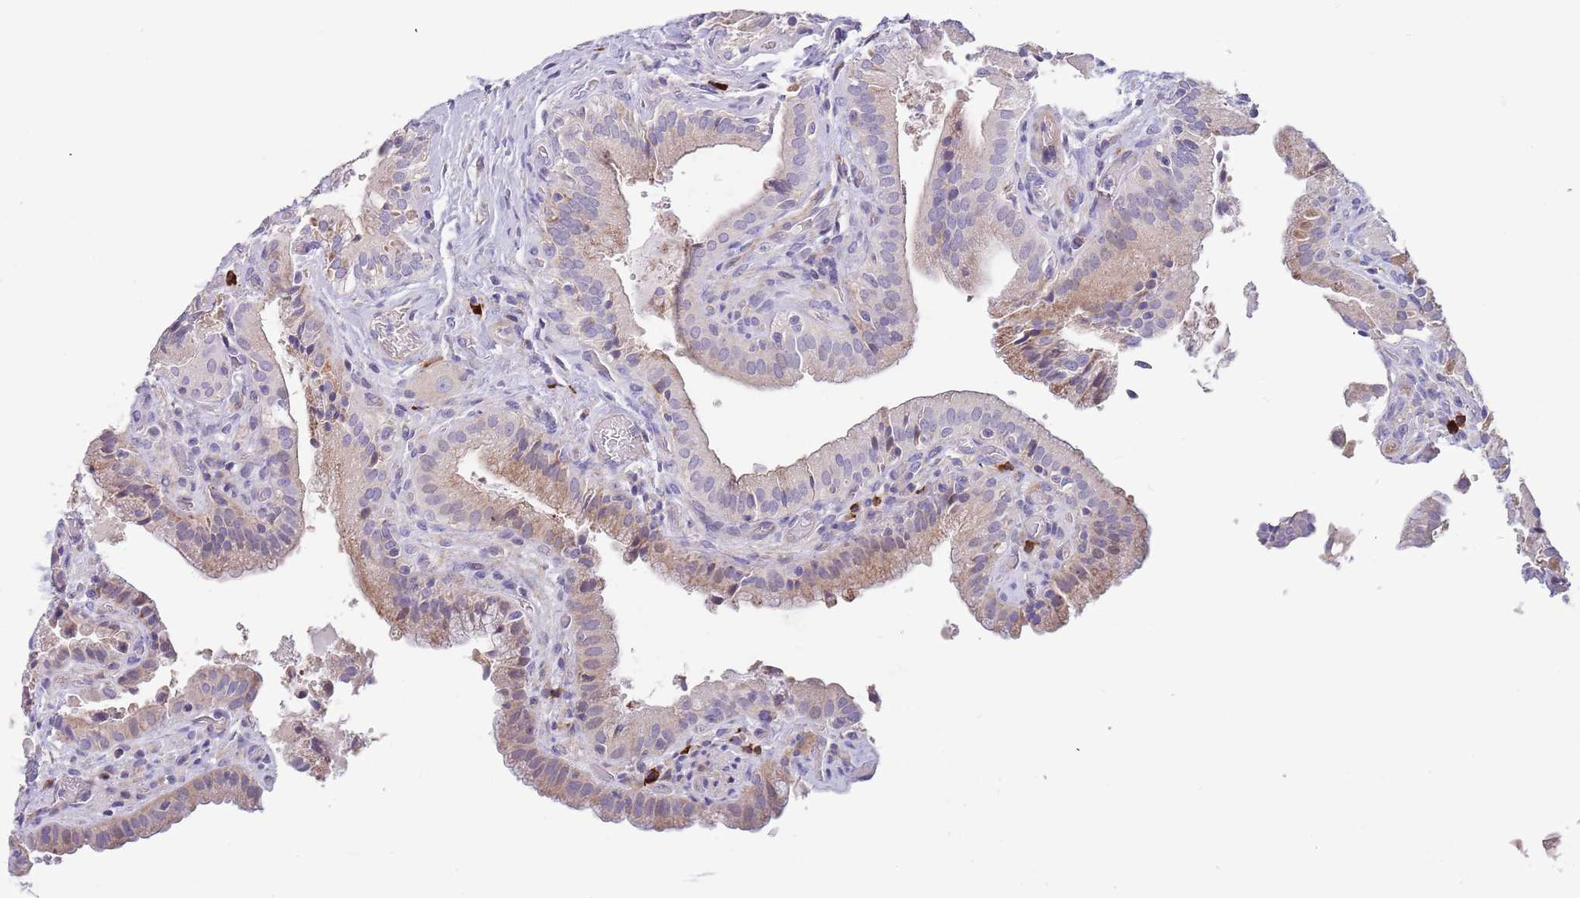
{"staining": {"intensity": "weak", "quantity": "25%-75%", "location": "cytoplasmic/membranous"}, "tissue": "gallbladder", "cell_type": "Glandular cells", "image_type": "normal", "snomed": [{"axis": "morphology", "description": "Normal tissue, NOS"}, {"axis": "topography", "description": "Gallbladder"}], "caption": "Protein staining by immunohistochemistry (IHC) displays weak cytoplasmic/membranous staining in approximately 25%-75% of glandular cells in unremarkable gallbladder.", "gene": "SUSD1", "patient": {"sex": "male", "age": 24}}